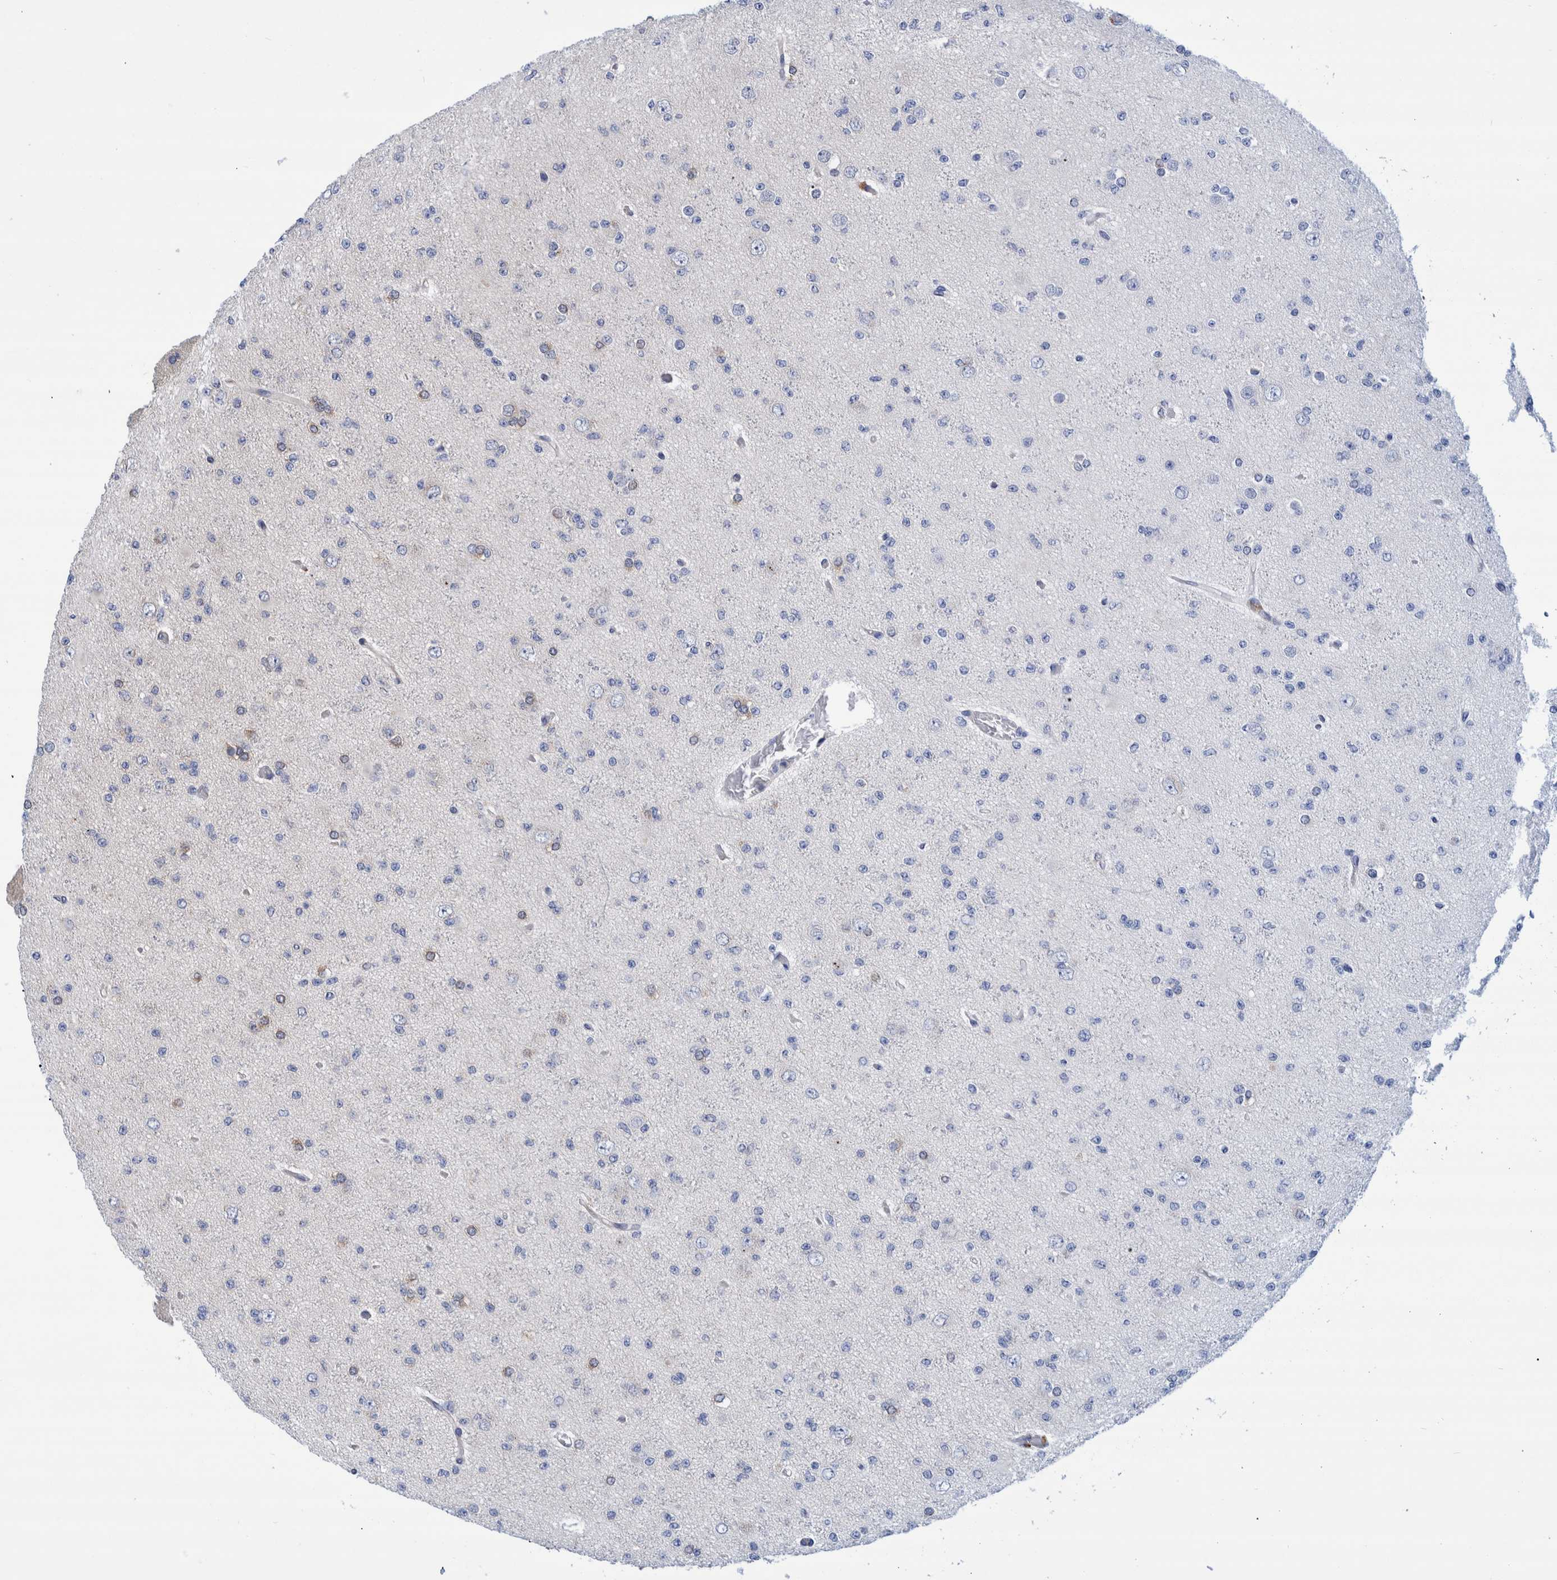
{"staining": {"intensity": "negative", "quantity": "none", "location": "none"}, "tissue": "glioma", "cell_type": "Tumor cells", "image_type": "cancer", "snomed": [{"axis": "morphology", "description": "Glioma, malignant, Low grade"}, {"axis": "topography", "description": "Brain"}], "caption": "Tumor cells are negative for protein expression in human glioma.", "gene": "GRPEL2", "patient": {"sex": "female", "age": 22}}